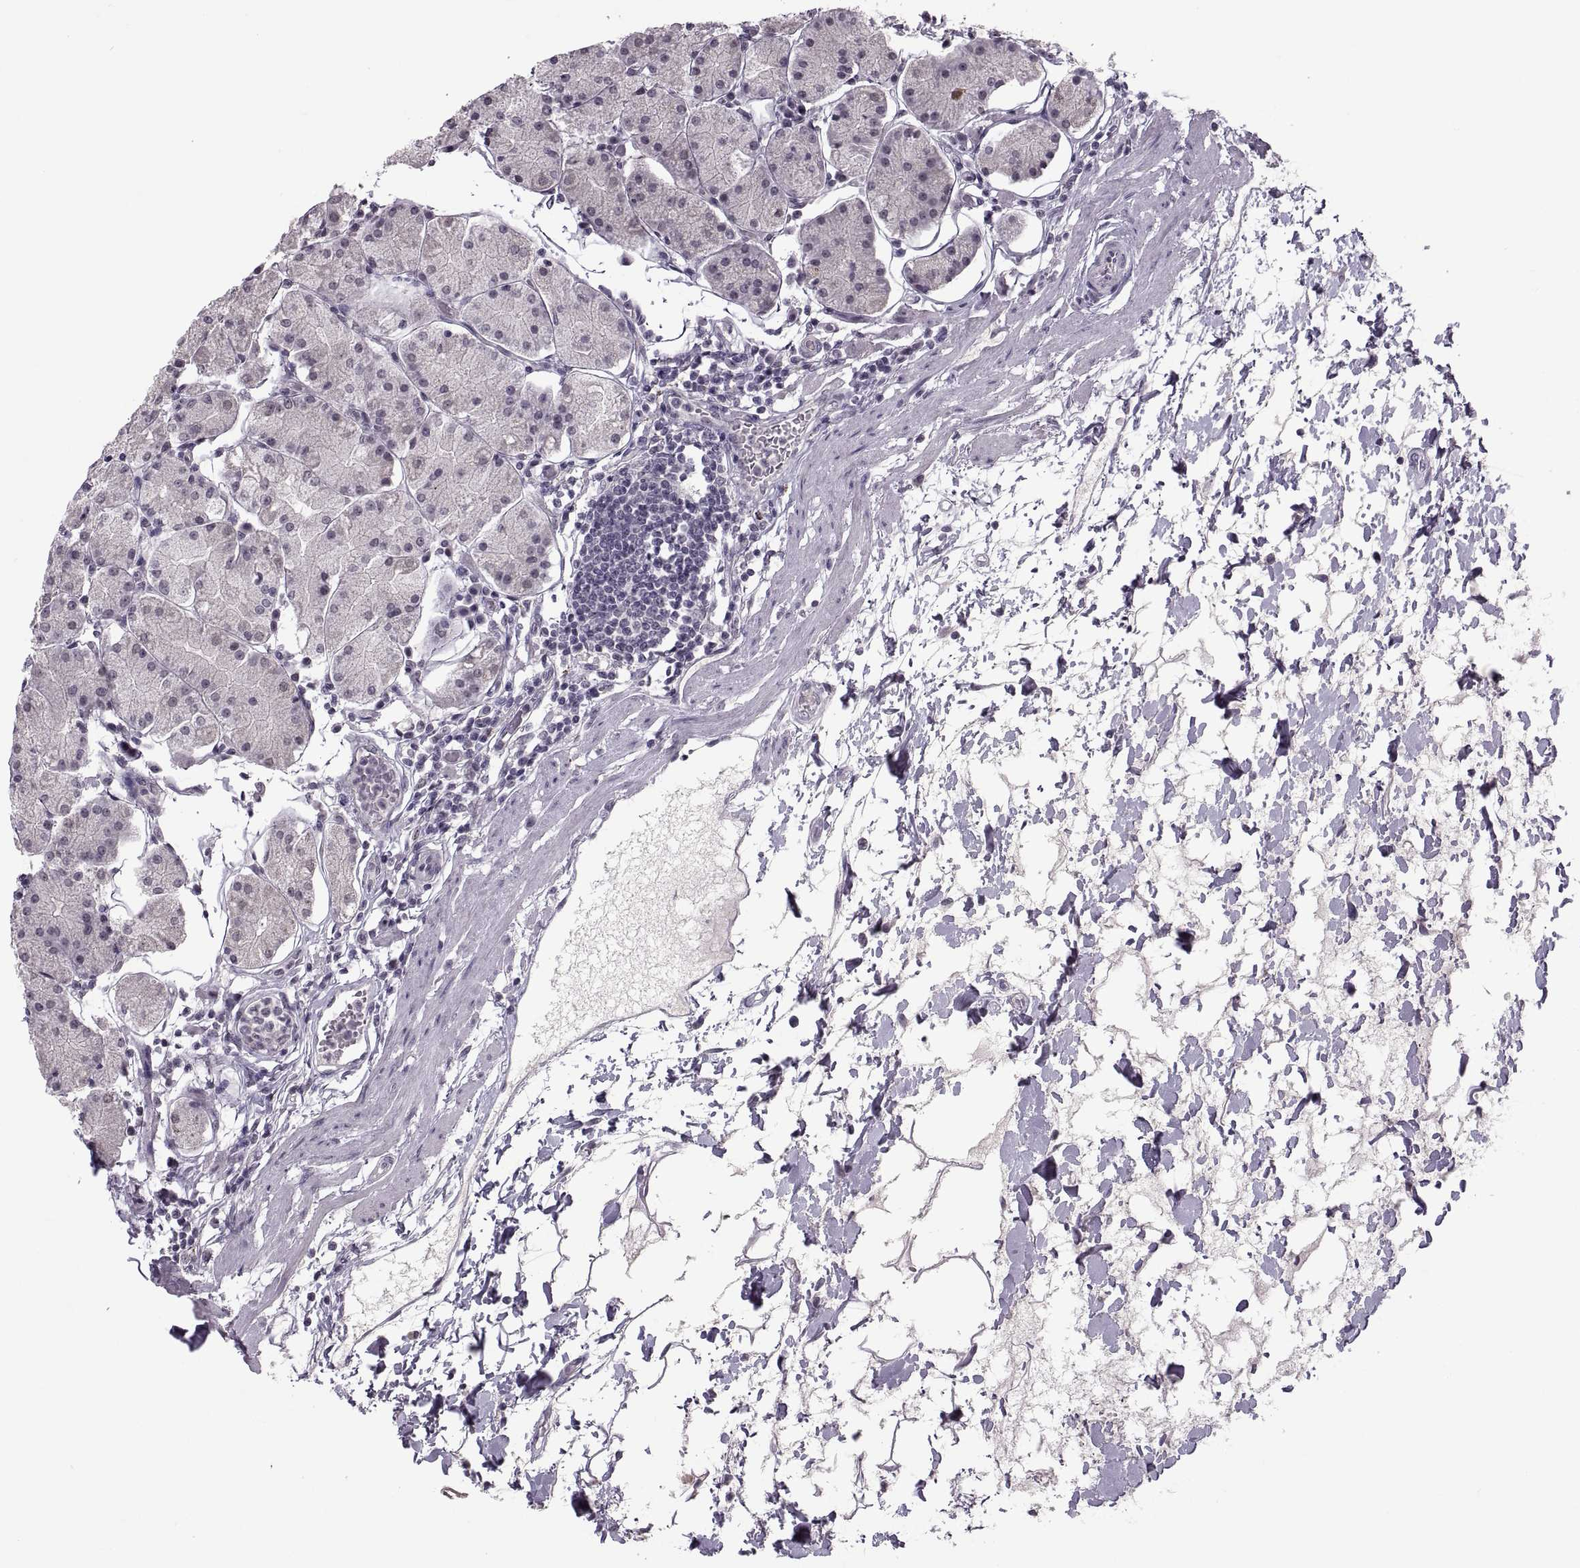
{"staining": {"intensity": "negative", "quantity": "none", "location": "none"}, "tissue": "stomach", "cell_type": "Glandular cells", "image_type": "normal", "snomed": [{"axis": "morphology", "description": "Normal tissue, NOS"}, {"axis": "topography", "description": "Stomach"}], "caption": "Glandular cells are negative for brown protein staining in benign stomach. Brightfield microscopy of immunohistochemistry (IHC) stained with DAB (brown) and hematoxylin (blue), captured at high magnification.", "gene": "OTP", "patient": {"sex": "male", "age": 54}}